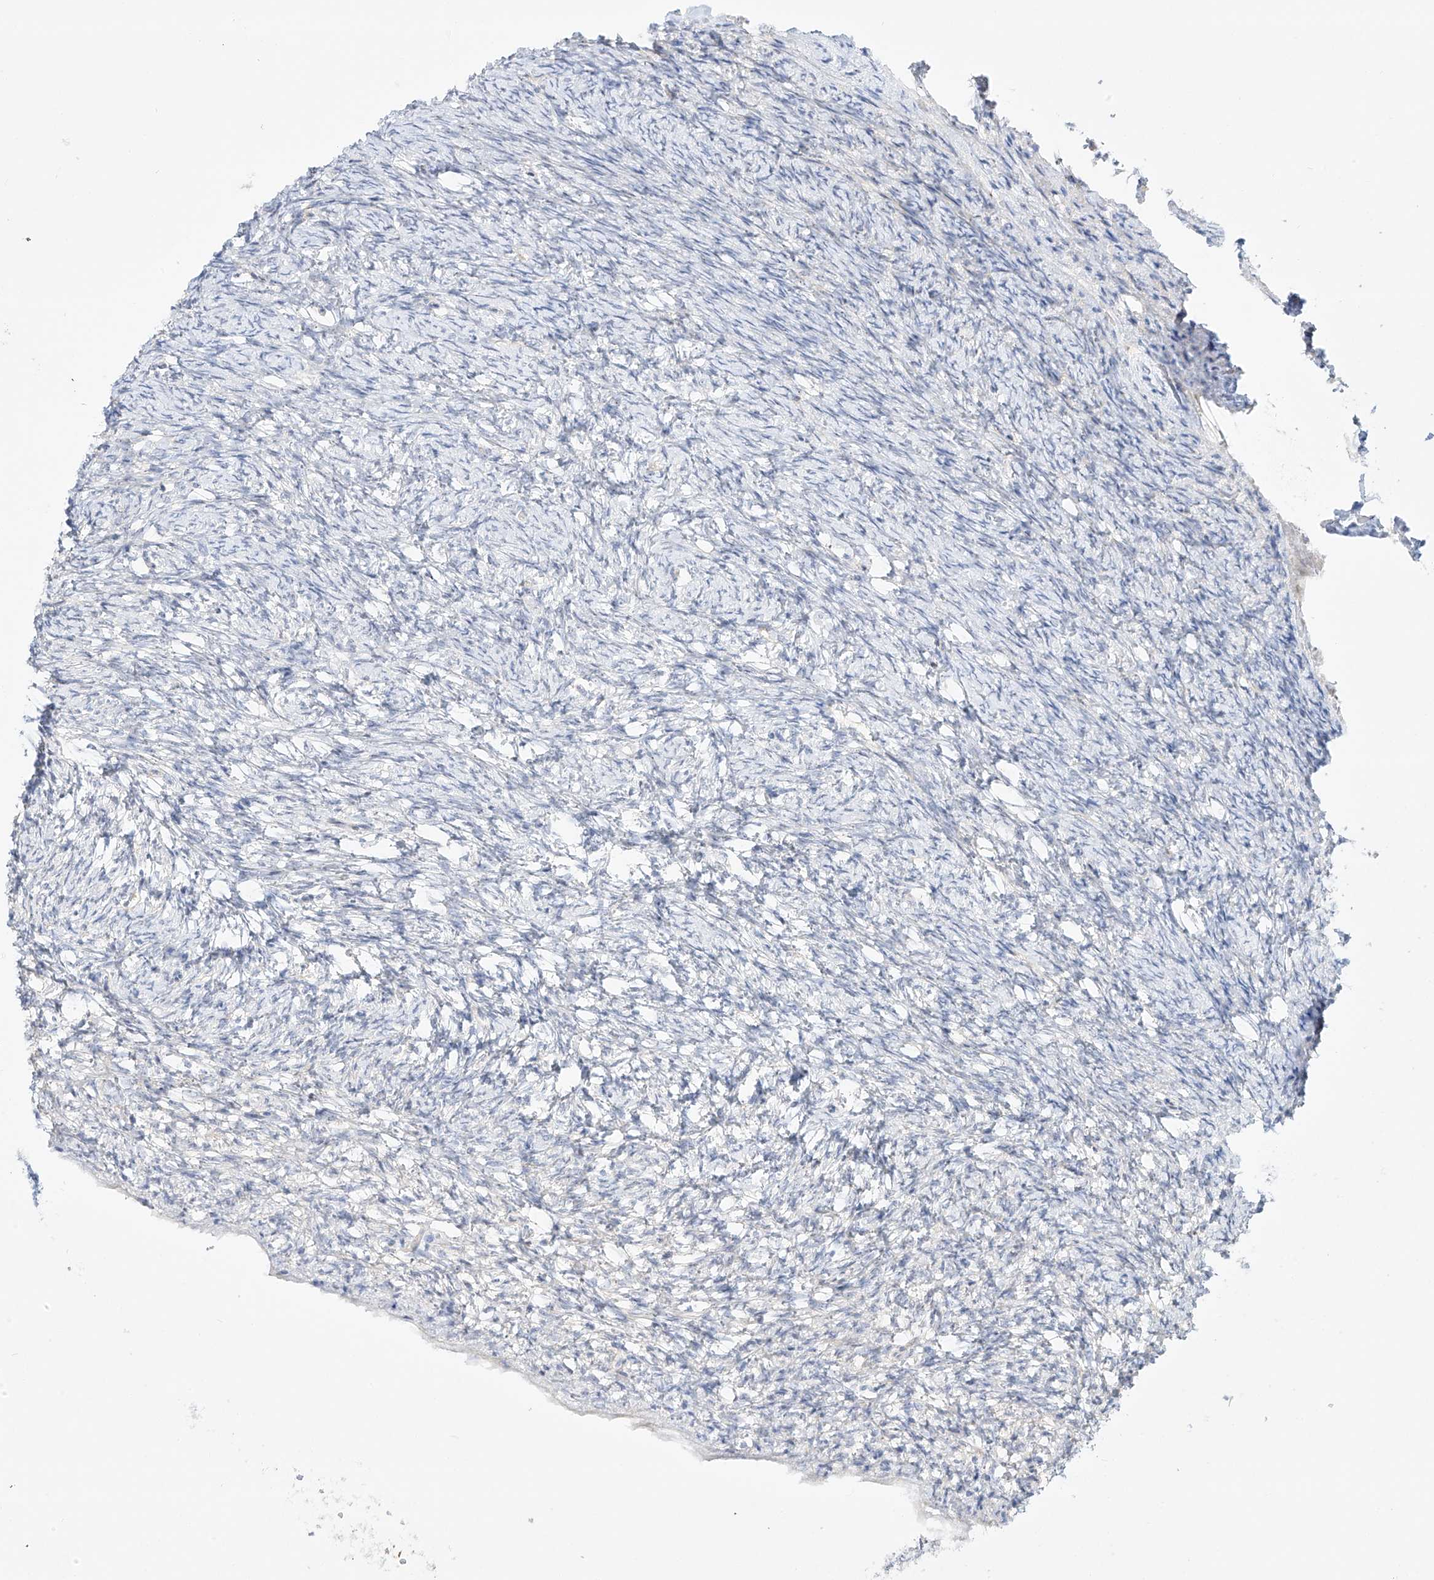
{"staining": {"intensity": "negative", "quantity": "none", "location": "none"}, "tissue": "ovary", "cell_type": "Follicle cells", "image_type": "normal", "snomed": [{"axis": "morphology", "description": "Normal tissue, NOS"}, {"axis": "morphology", "description": "Cyst, NOS"}, {"axis": "topography", "description": "Ovary"}], "caption": "Immunohistochemical staining of unremarkable human ovary demonstrates no significant staining in follicle cells.", "gene": "SNU13", "patient": {"sex": "female", "age": 33}}